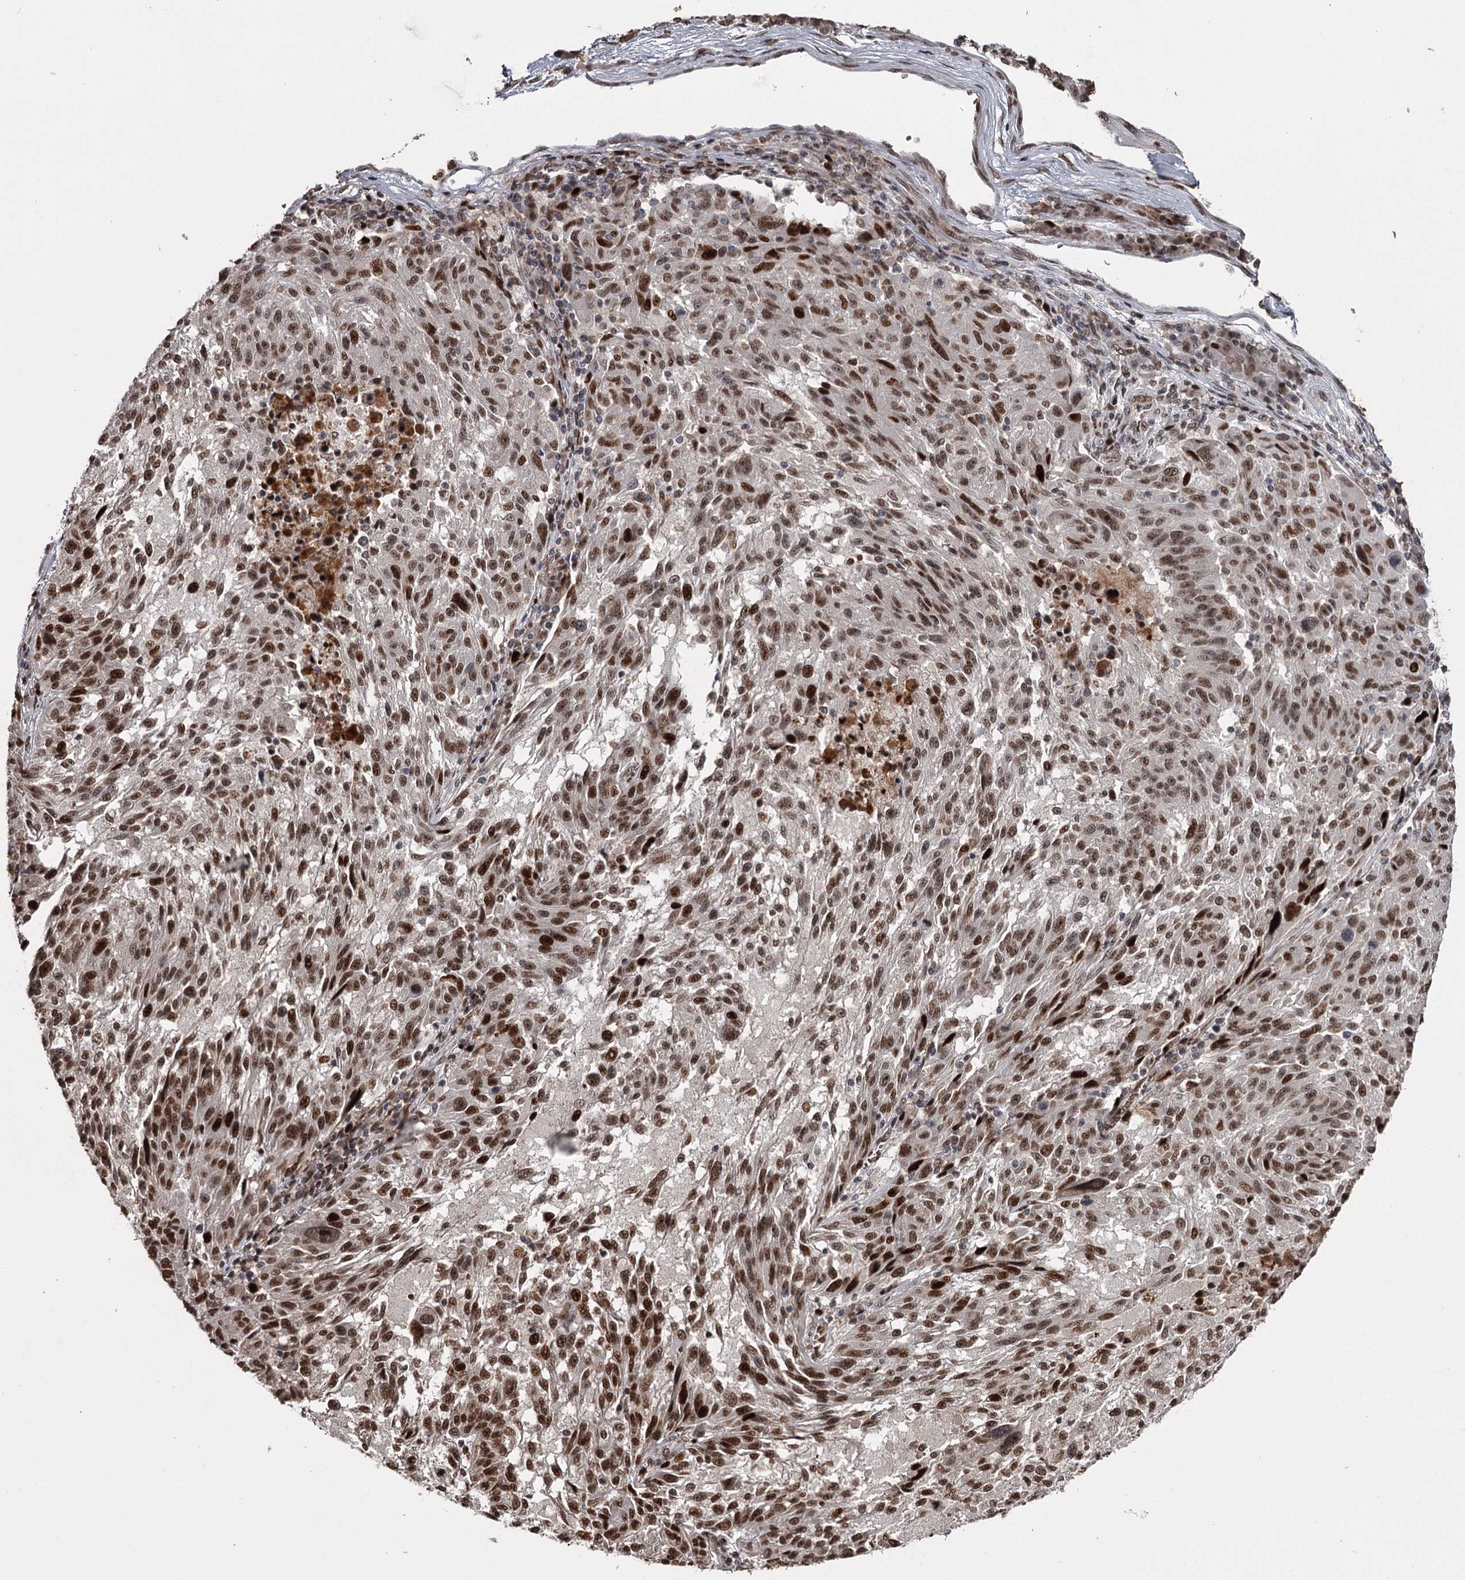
{"staining": {"intensity": "strong", "quantity": ">75%", "location": "nuclear"}, "tissue": "melanoma", "cell_type": "Tumor cells", "image_type": "cancer", "snomed": [{"axis": "morphology", "description": "Malignant melanoma, NOS"}, {"axis": "topography", "description": "Skin"}], "caption": "Melanoma stained with immunohistochemistry (IHC) shows strong nuclear expression in about >75% of tumor cells.", "gene": "THYN1", "patient": {"sex": "male", "age": 53}}